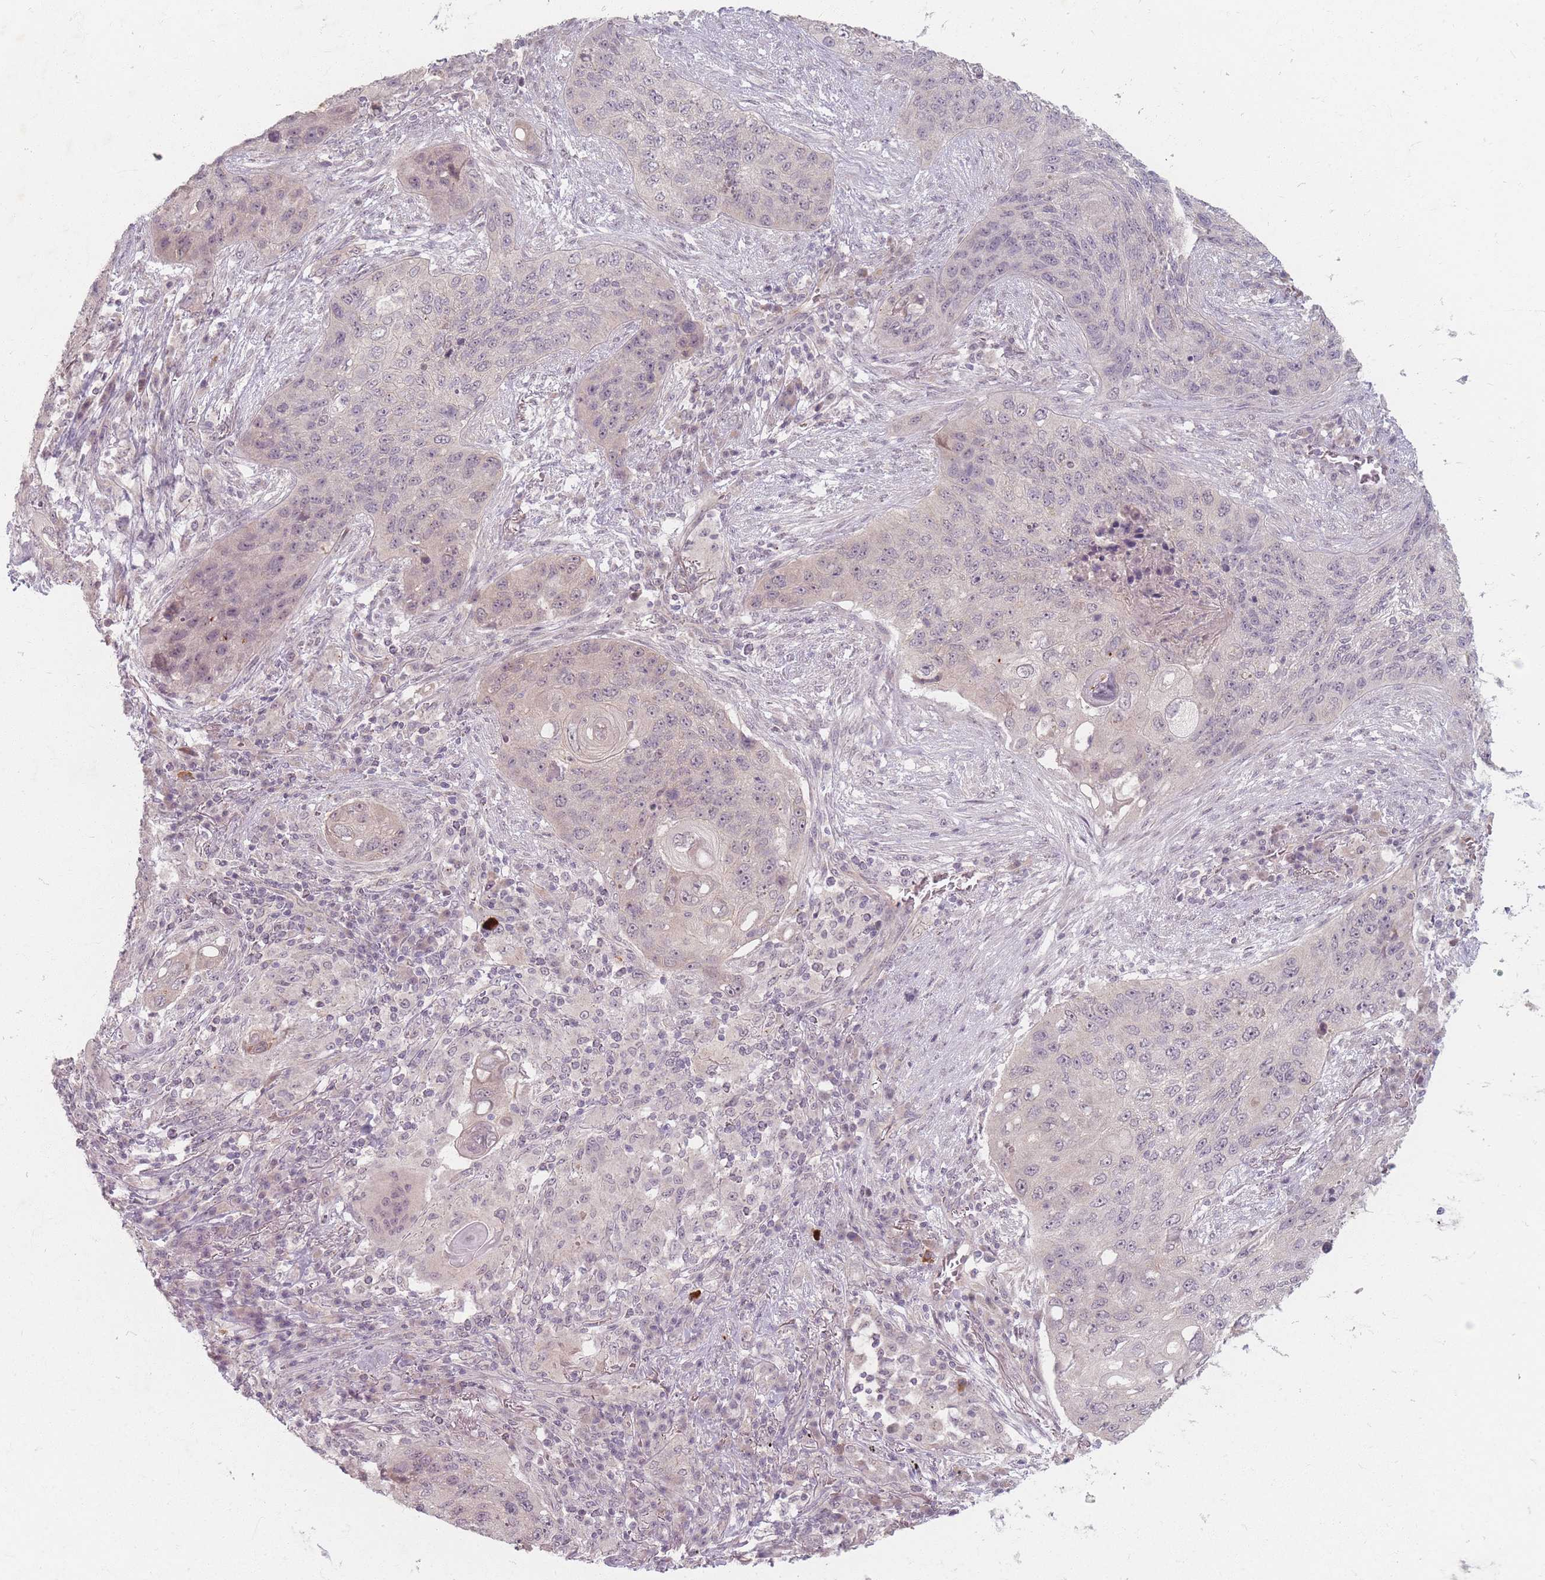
{"staining": {"intensity": "weak", "quantity": "<25%", "location": "cytoplasmic/membranous"}, "tissue": "lung cancer", "cell_type": "Tumor cells", "image_type": "cancer", "snomed": [{"axis": "morphology", "description": "Squamous cell carcinoma, NOS"}, {"axis": "topography", "description": "Lung"}], "caption": "The IHC micrograph has no significant expression in tumor cells of lung squamous cell carcinoma tissue. (Stains: DAB immunohistochemistry with hematoxylin counter stain, Microscopy: brightfield microscopy at high magnification).", "gene": "GABRA6", "patient": {"sex": "female", "age": 63}}